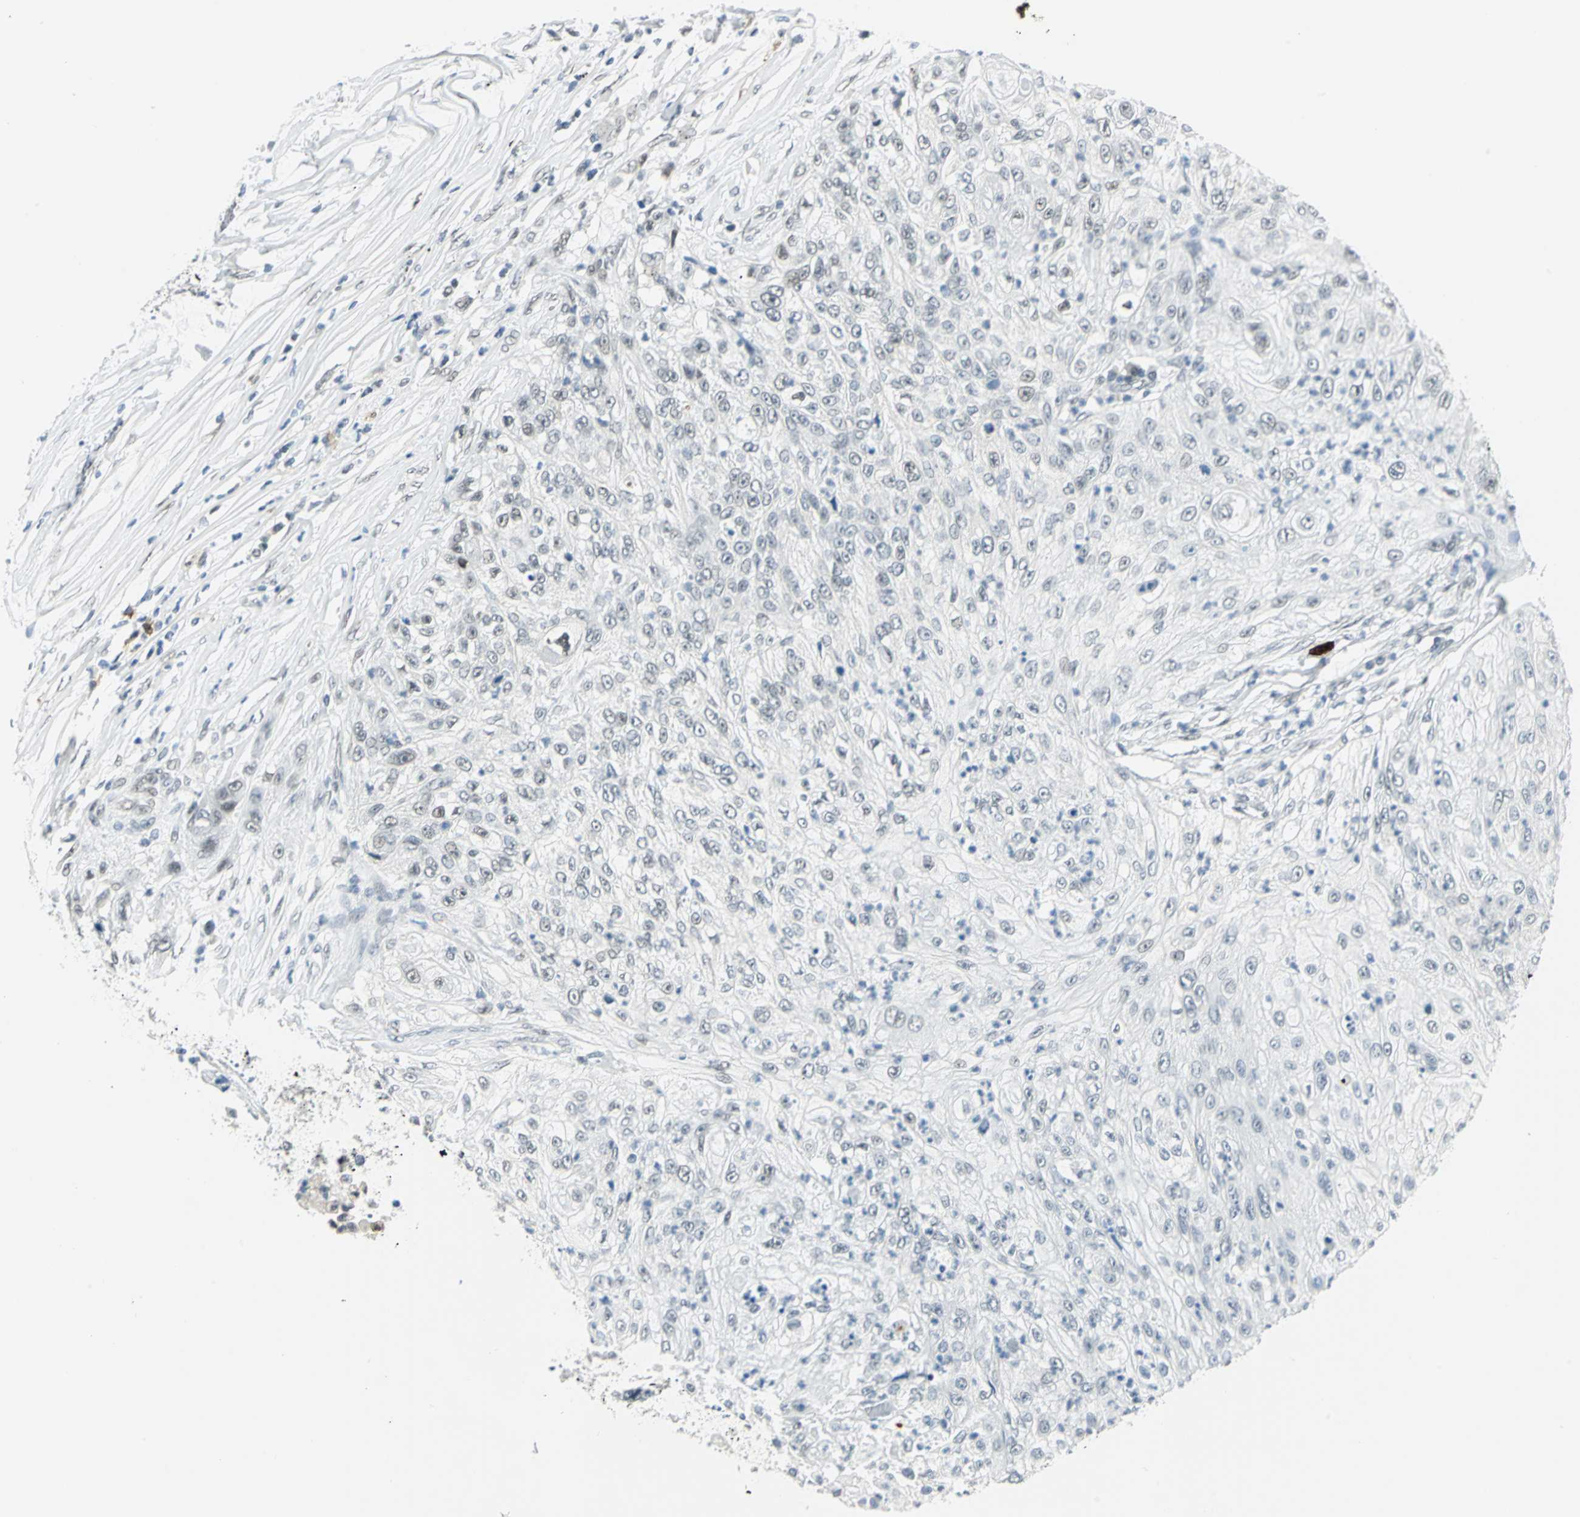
{"staining": {"intensity": "negative", "quantity": "none", "location": "none"}, "tissue": "lung cancer", "cell_type": "Tumor cells", "image_type": "cancer", "snomed": [{"axis": "morphology", "description": "Inflammation, NOS"}, {"axis": "morphology", "description": "Squamous cell carcinoma, NOS"}, {"axis": "topography", "description": "Lymph node"}, {"axis": "topography", "description": "Soft tissue"}, {"axis": "topography", "description": "Lung"}], "caption": "Tumor cells show no significant protein expression in lung cancer.", "gene": "MTMR10", "patient": {"sex": "male", "age": 66}}